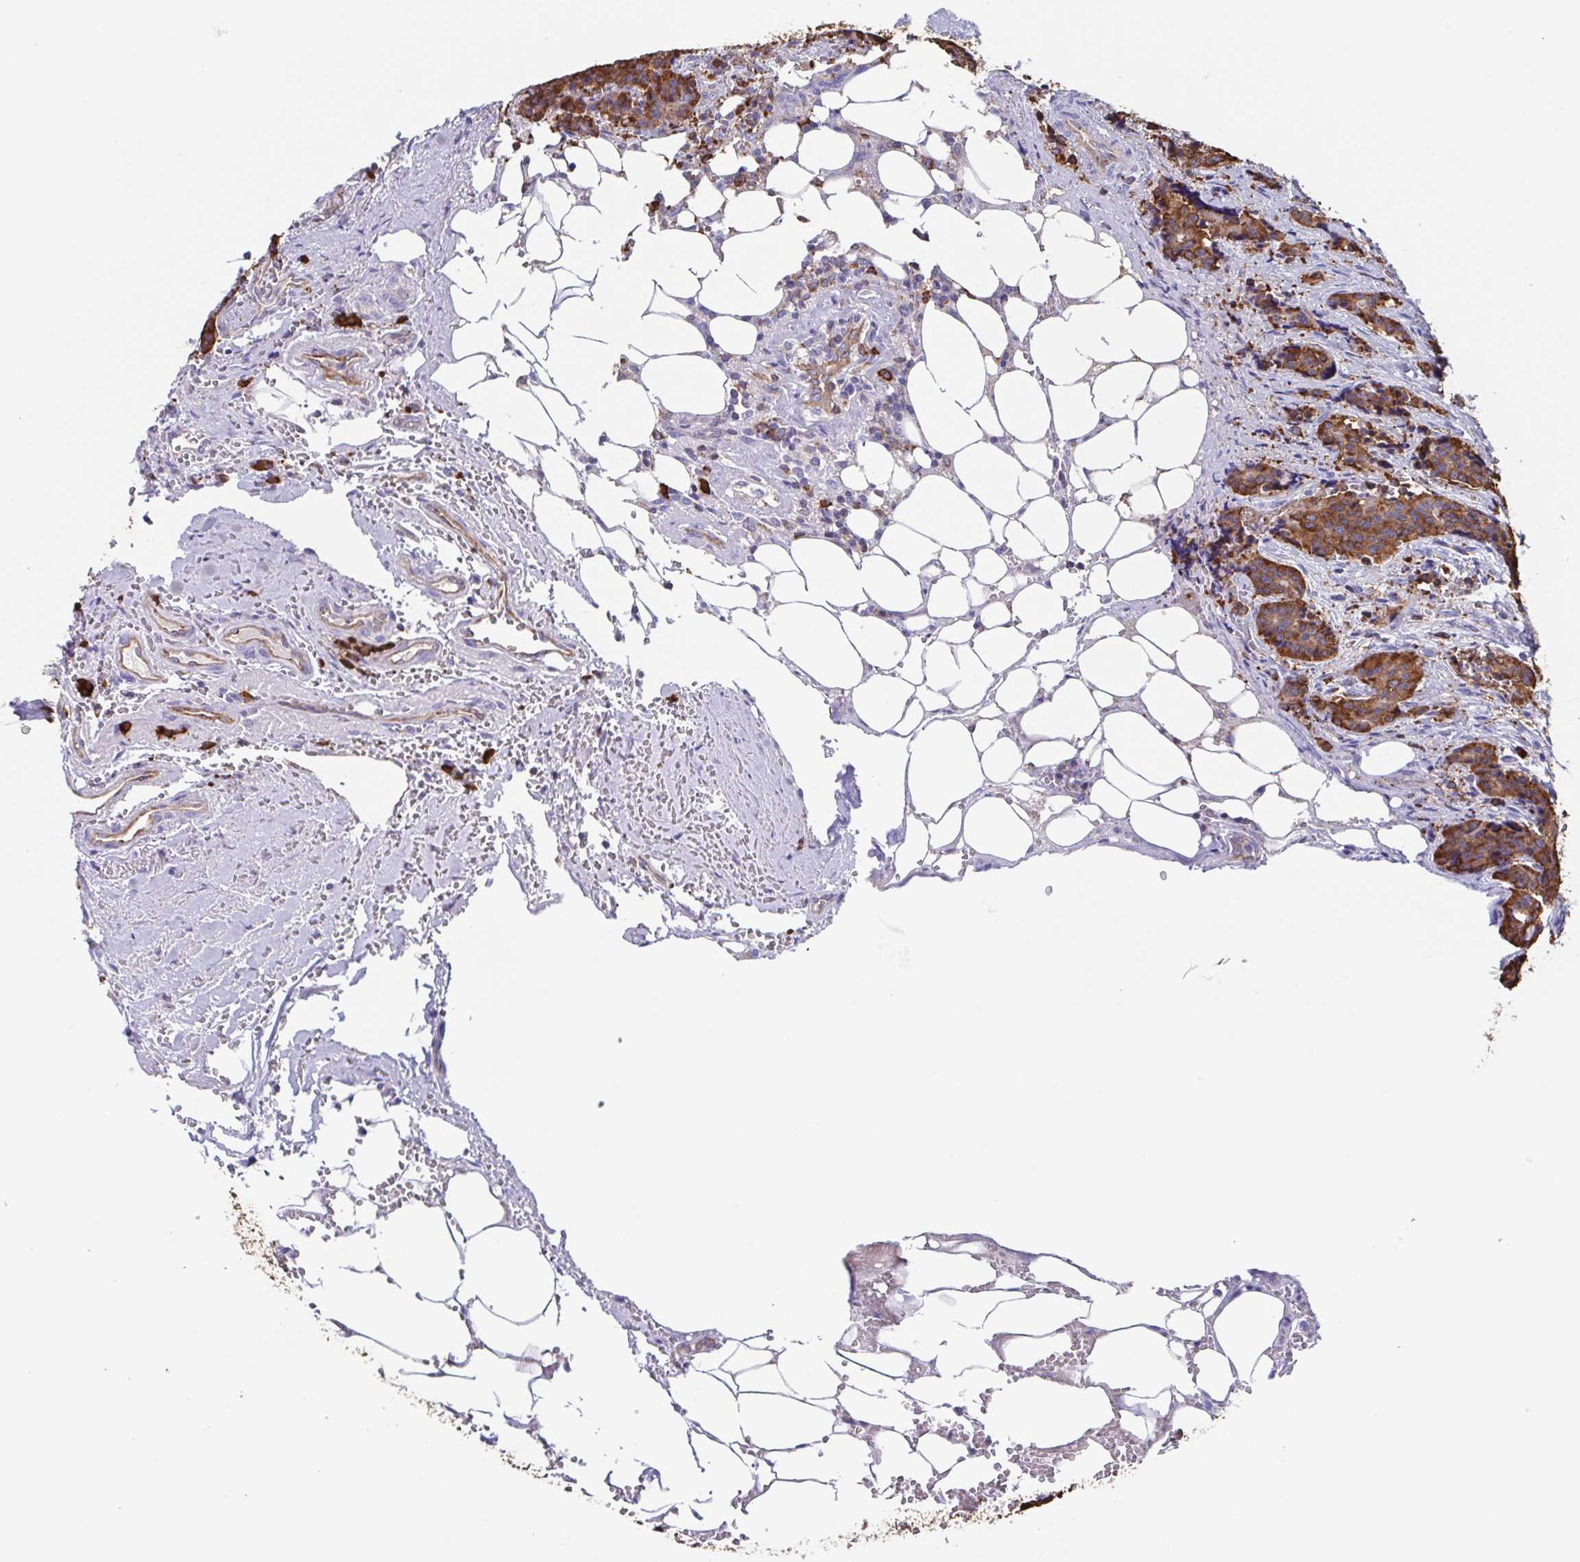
{"staining": {"intensity": "strong", "quantity": ">75%", "location": "cytoplasmic/membranous"}, "tissue": "carcinoid", "cell_type": "Tumor cells", "image_type": "cancer", "snomed": [{"axis": "morphology", "description": "Carcinoid, malignant, NOS"}, {"axis": "topography", "description": "Small intestine"}], "caption": "Immunohistochemistry image of neoplastic tissue: human malignant carcinoid stained using immunohistochemistry displays high levels of strong protein expression localized specifically in the cytoplasmic/membranous of tumor cells, appearing as a cytoplasmic/membranous brown color.", "gene": "TPD52", "patient": {"sex": "female", "age": 73}}